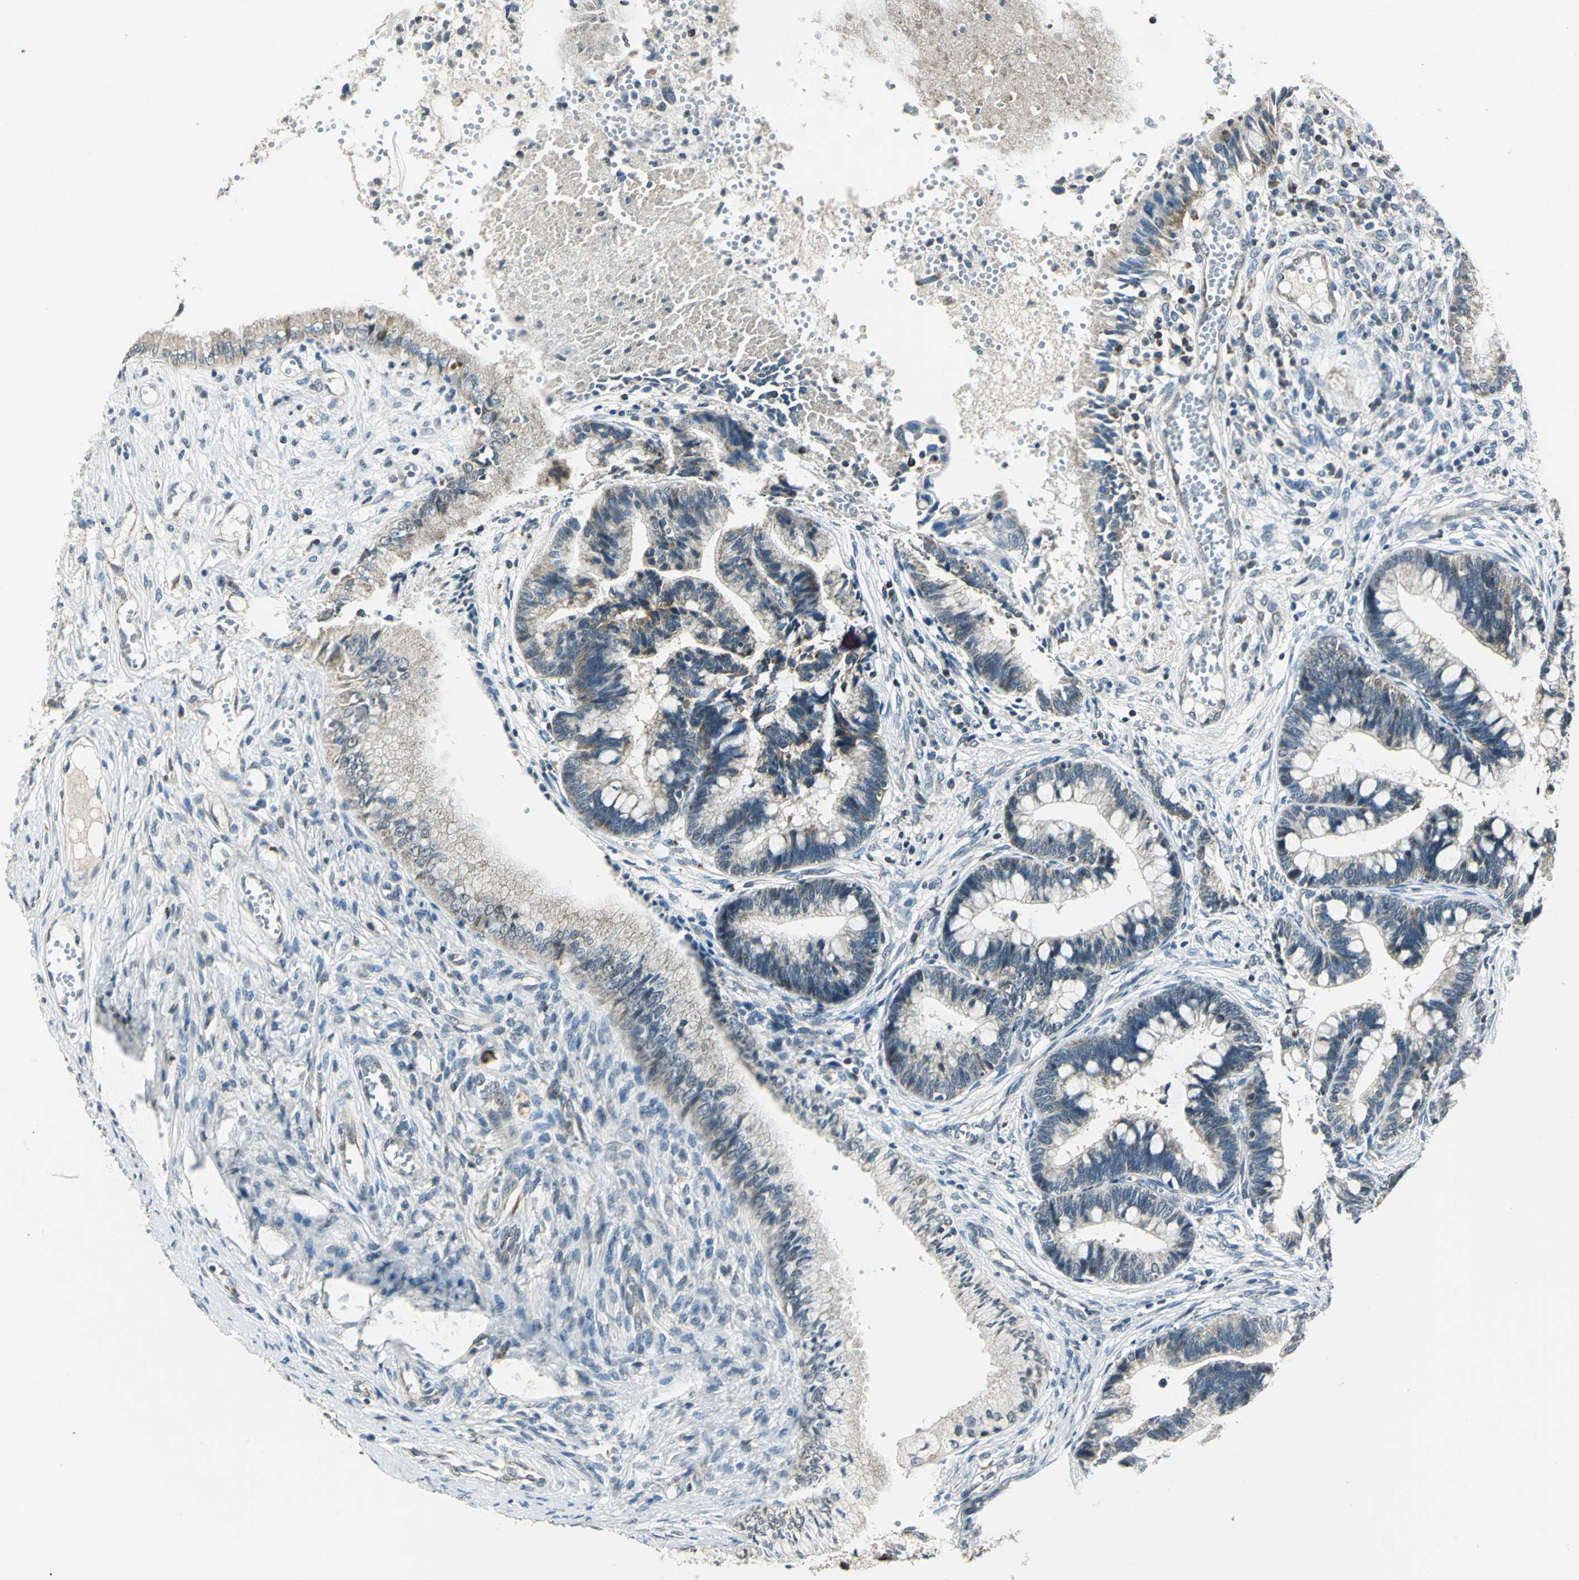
{"staining": {"intensity": "weak", "quantity": ">75%", "location": "cytoplasmic/membranous"}, "tissue": "cervical cancer", "cell_type": "Tumor cells", "image_type": "cancer", "snomed": [{"axis": "morphology", "description": "Adenocarcinoma, NOS"}, {"axis": "topography", "description": "Cervix"}], "caption": "The image demonstrates immunohistochemical staining of cervical cancer. There is weak cytoplasmic/membranous positivity is identified in about >75% of tumor cells. The protein of interest is shown in brown color, while the nuclei are stained blue.", "gene": "NUDT2", "patient": {"sex": "female", "age": 36}}